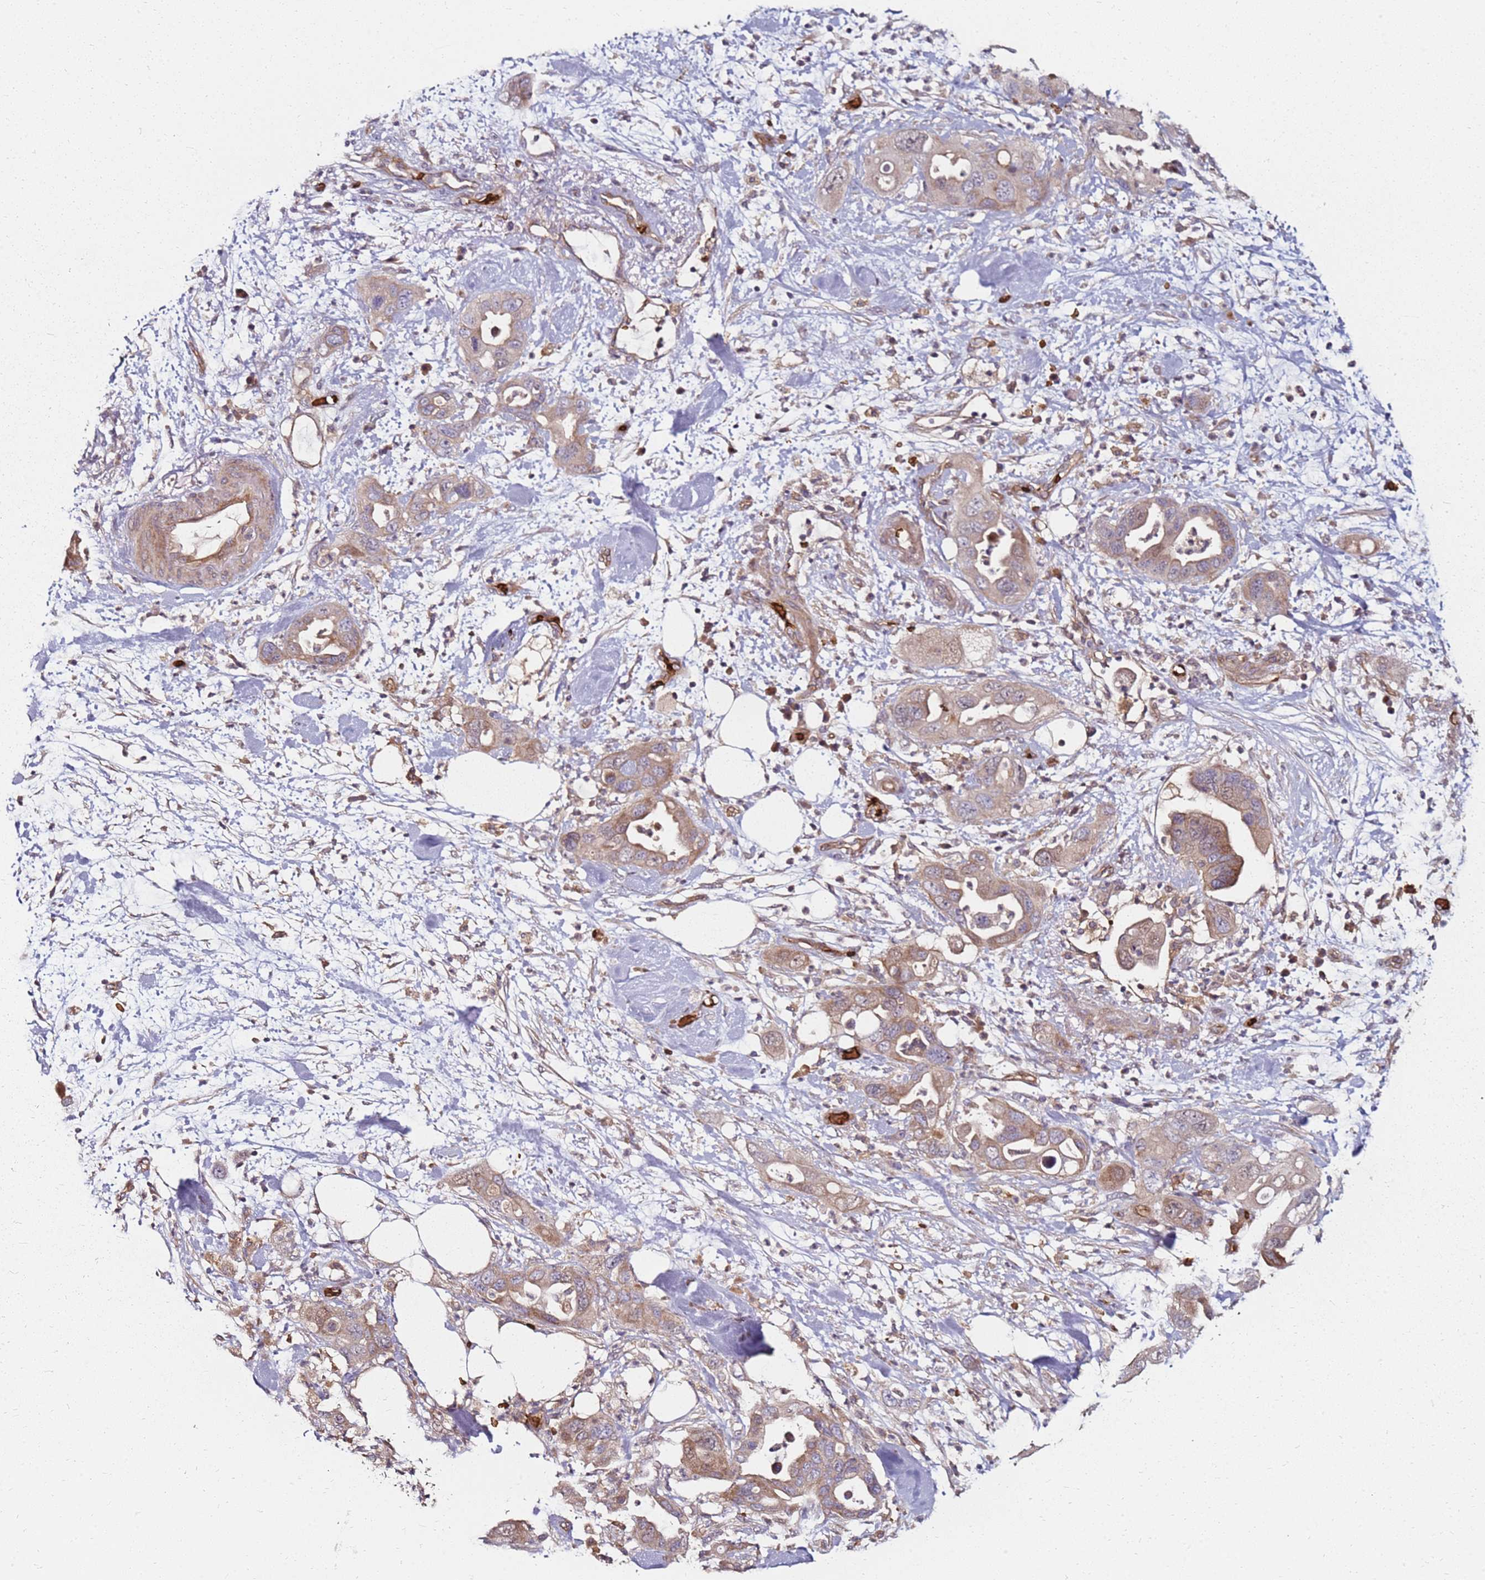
{"staining": {"intensity": "moderate", "quantity": ">75%", "location": "cytoplasmic/membranous"}, "tissue": "pancreatic cancer", "cell_type": "Tumor cells", "image_type": "cancer", "snomed": [{"axis": "morphology", "description": "Adenocarcinoma, NOS"}, {"axis": "topography", "description": "Pancreas"}], "caption": "Pancreatic cancer tissue shows moderate cytoplasmic/membranous staining in about >75% of tumor cells, visualized by immunohistochemistry.", "gene": "RNF11", "patient": {"sex": "female", "age": 71}}